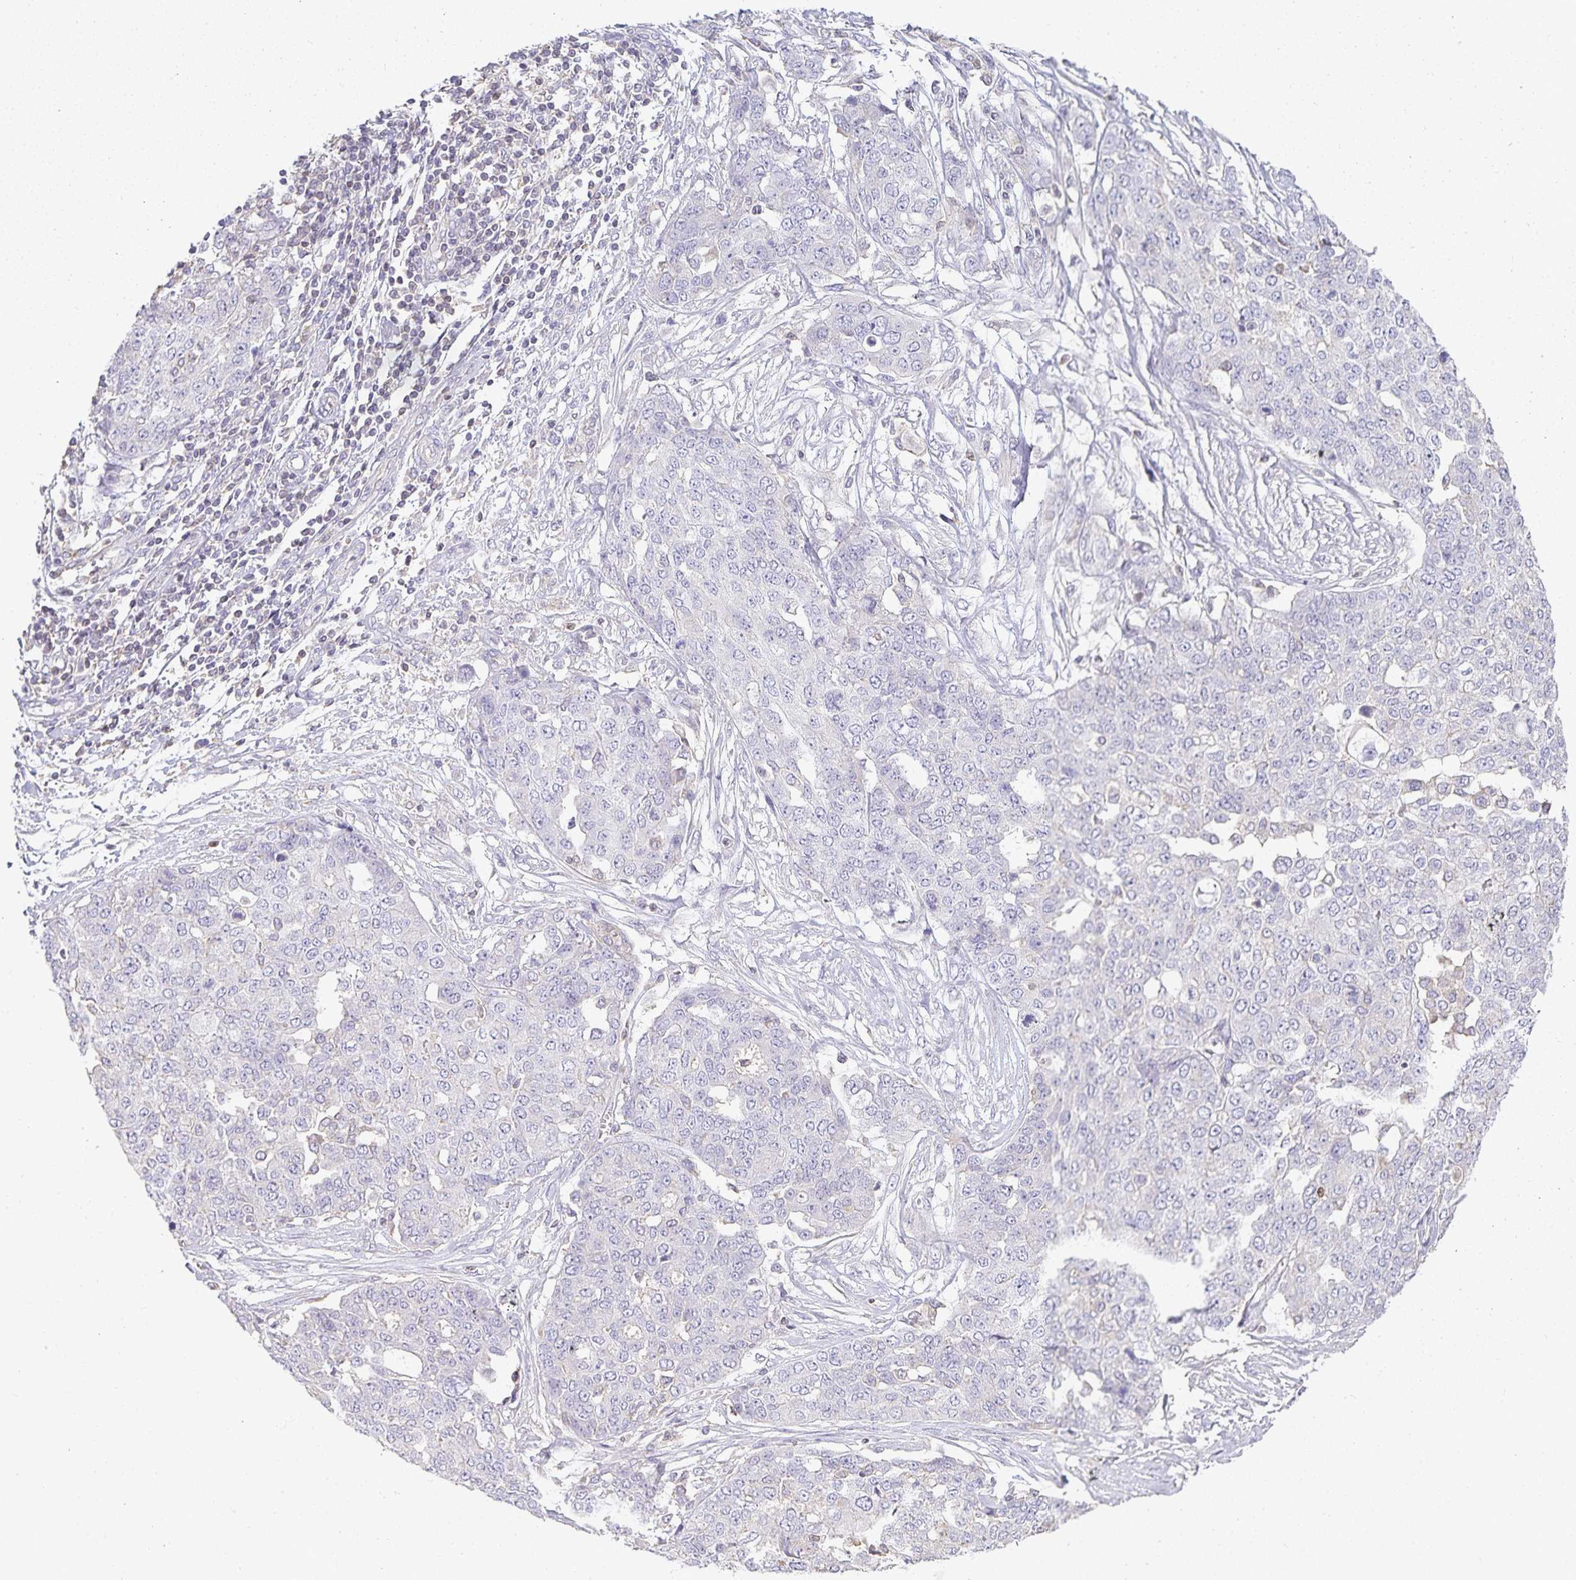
{"staining": {"intensity": "negative", "quantity": "none", "location": "none"}, "tissue": "ovarian cancer", "cell_type": "Tumor cells", "image_type": "cancer", "snomed": [{"axis": "morphology", "description": "Cystadenocarcinoma, serous, NOS"}, {"axis": "topography", "description": "Soft tissue"}, {"axis": "topography", "description": "Ovary"}], "caption": "High magnification brightfield microscopy of ovarian serous cystadenocarcinoma stained with DAB (brown) and counterstained with hematoxylin (blue): tumor cells show no significant expression. Nuclei are stained in blue.", "gene": "GATA3", "patient": {"sex": "female", "age": 57}}